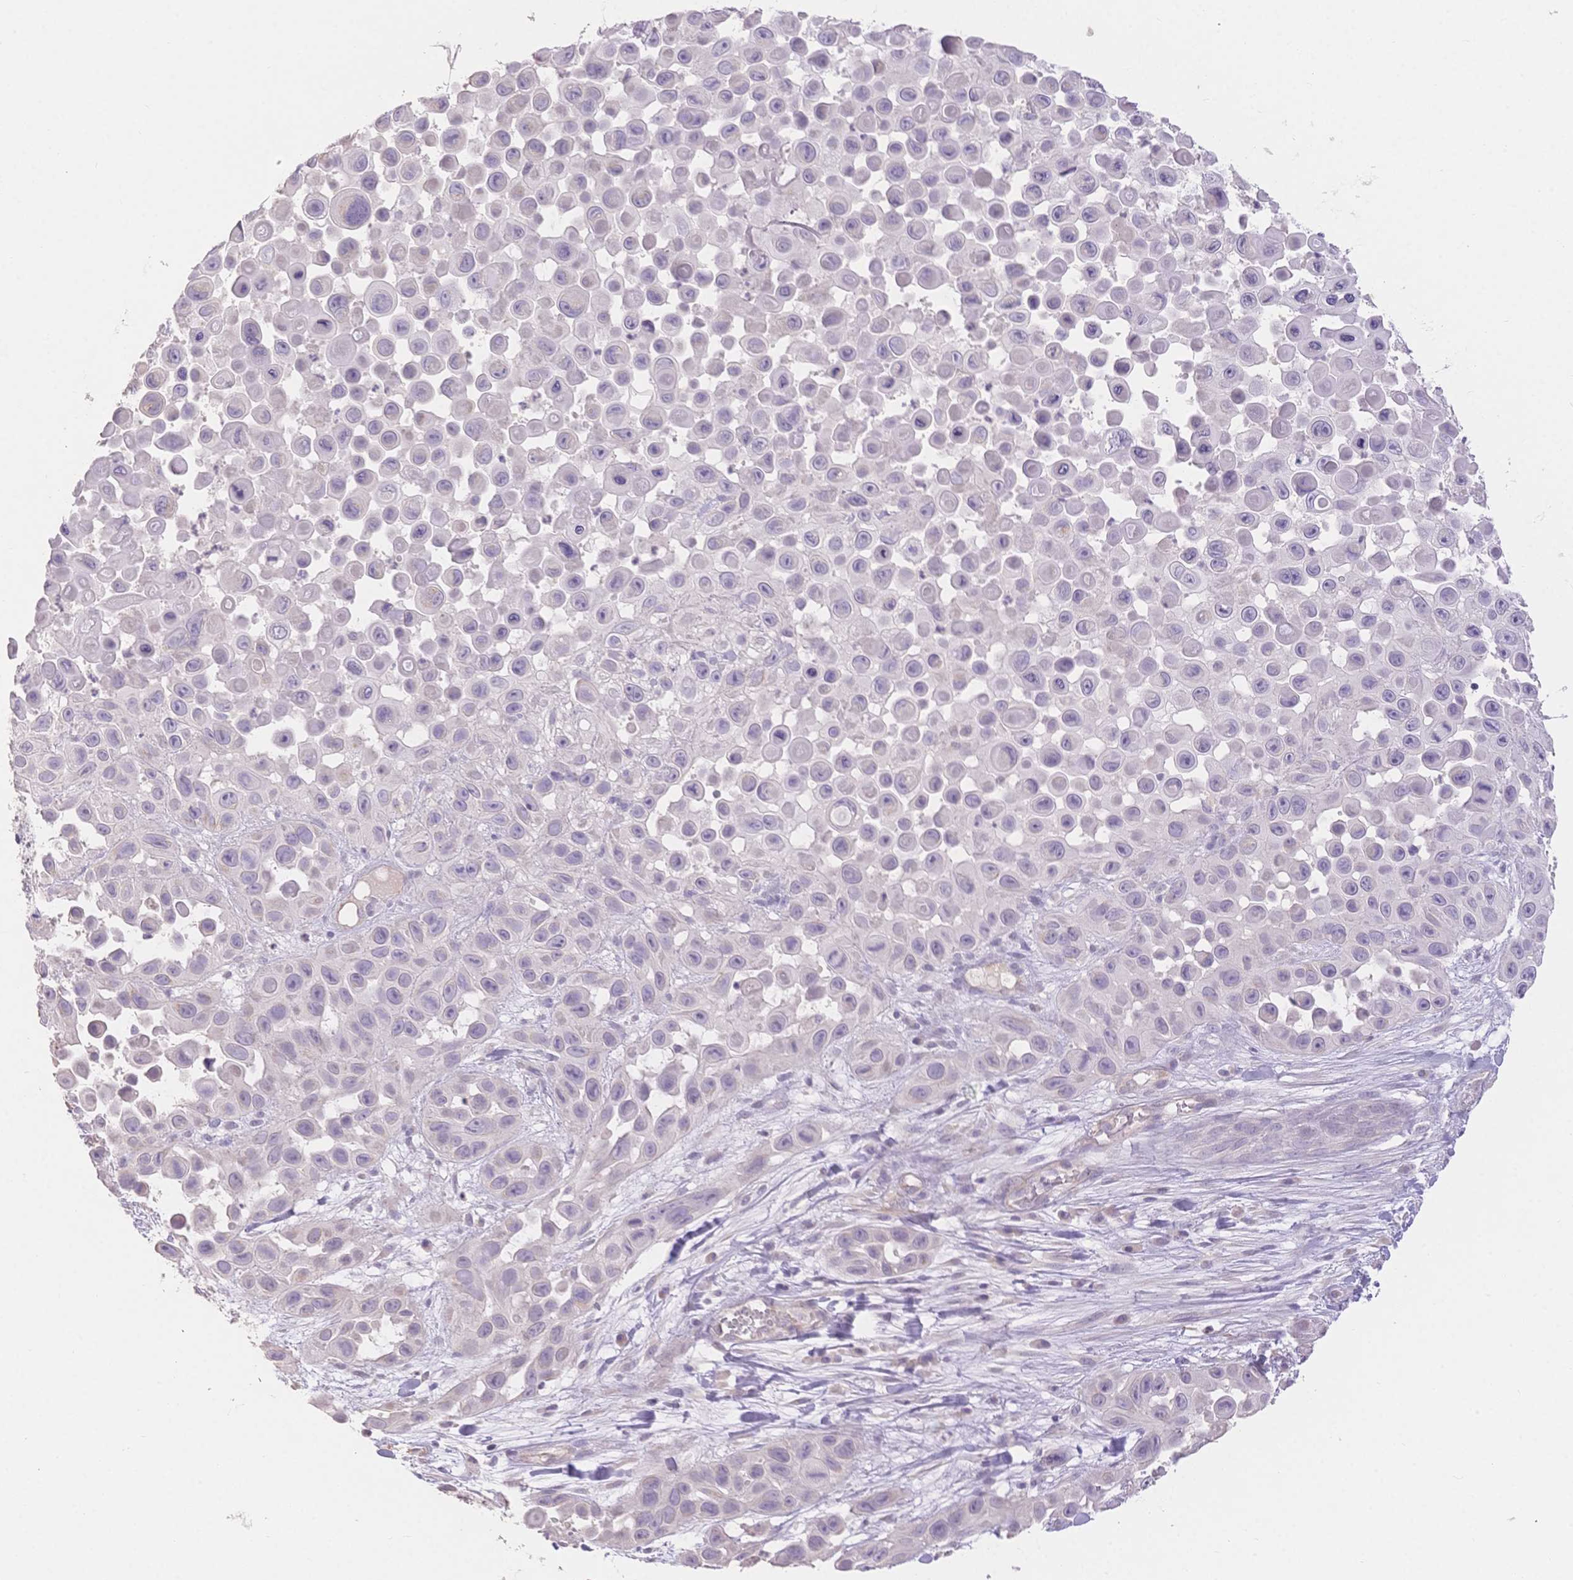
{"staining": {"intensity": "negative", "quantity": "none", "location": "none"}, "tissue": "skin cancer", "cell_type": "Tumor cells", "image_type": "cancer", "snomed": [{"axis": "morphology", "description": "Squamous cell carcinoma, NOS"}, {"axis": "topography", "description": "Skin"}], "caption": "Immunohistochemistry (IHC) of skin cancer reveals no staining in tumor cells.", "gene": "SUV39H2", "patient": {"sex": "male", "age": 81}}